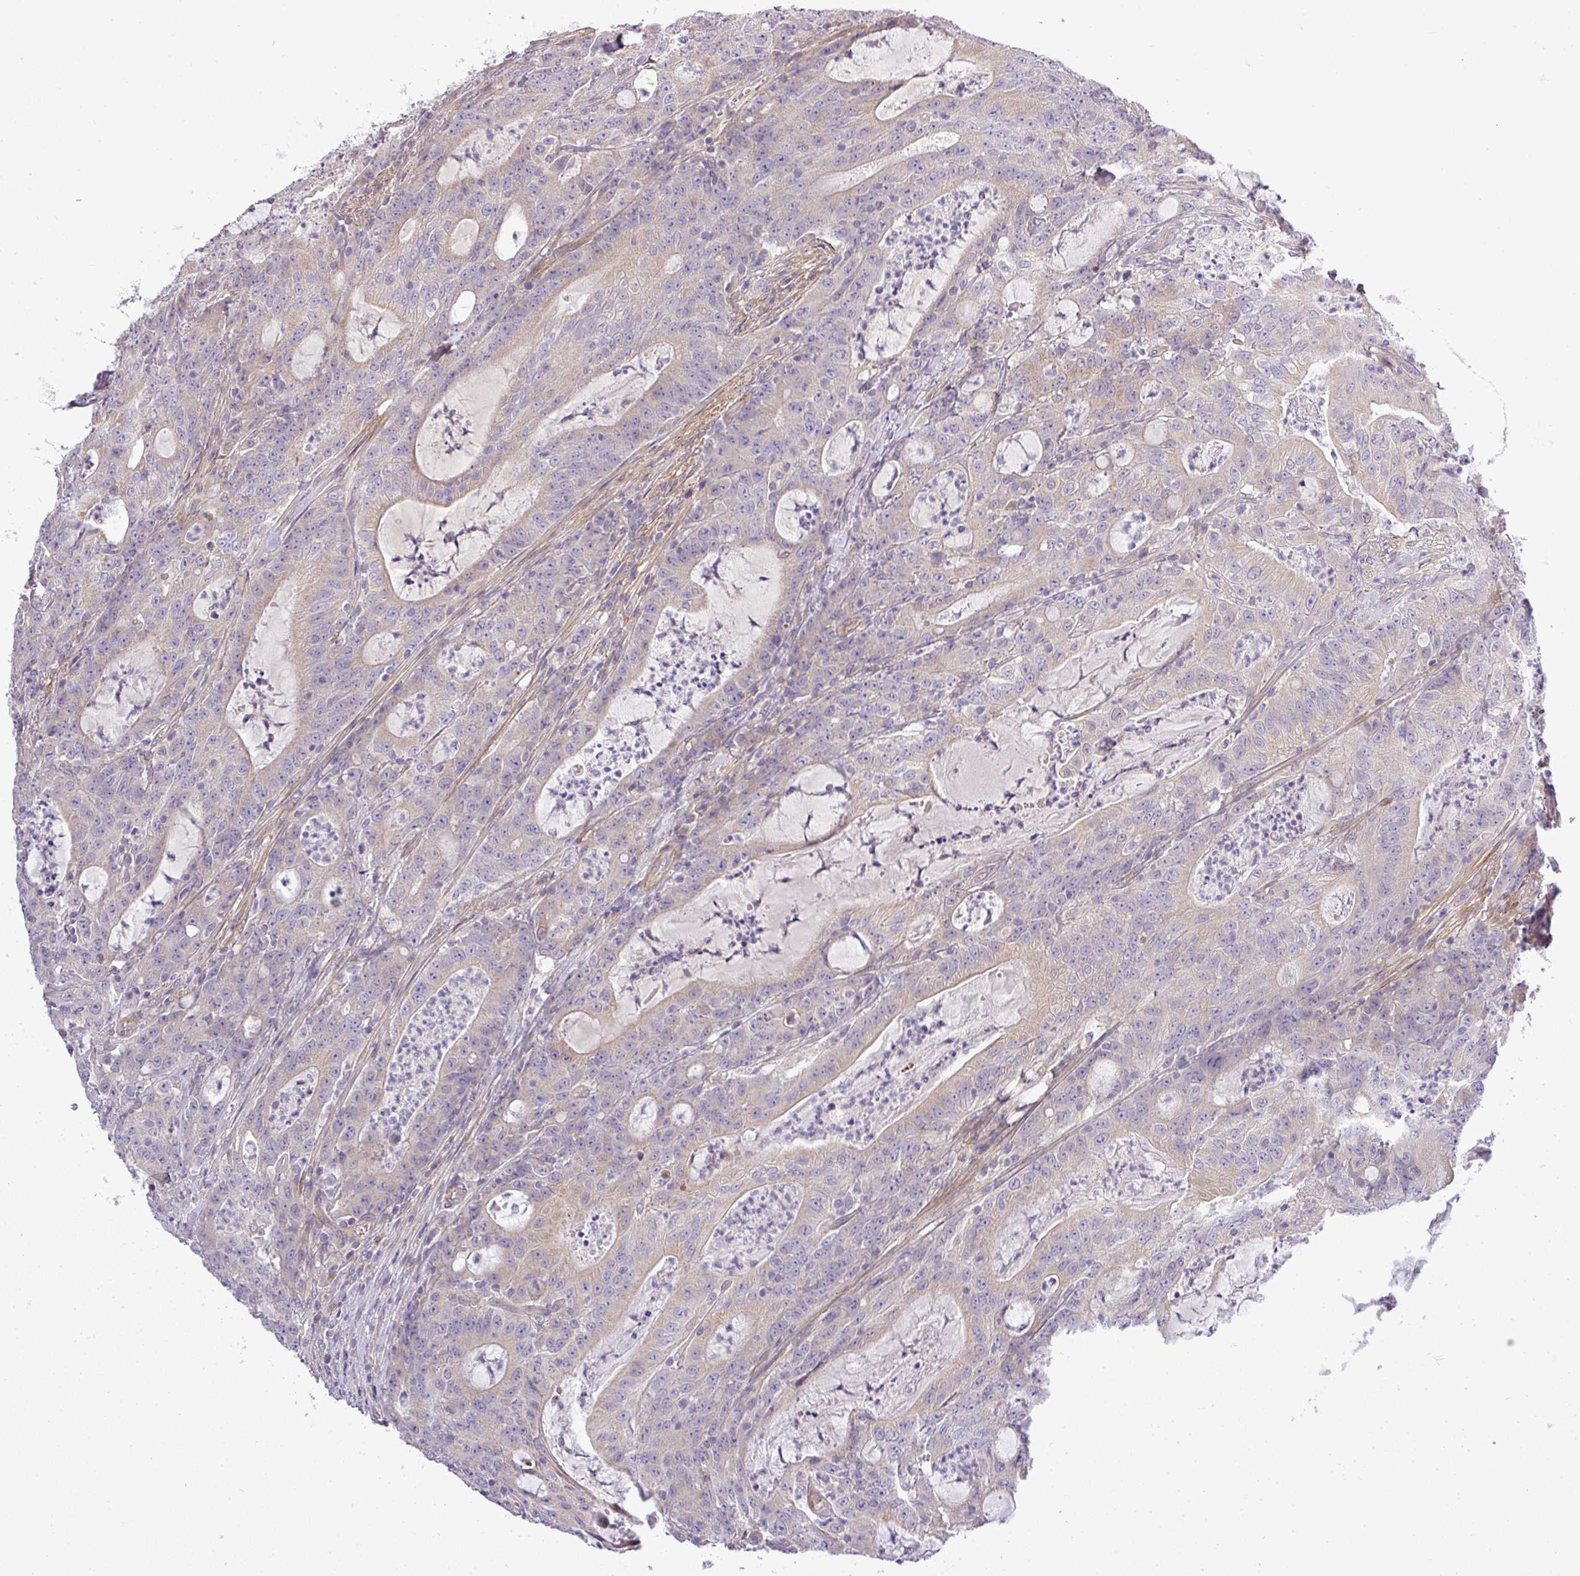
{"staining": {"intensity": "negative", "quantity": "none", "location": "none"}, "tissue": "colorectal cancer", "cell_type": "Tumor cells", "image_type": "cancer", "snomed": [{"axis": "morphology", "description": "Adenocarcinoma, NOS"}, {"axis": "topography", "description": "Colon"}], "caption": "IHC of colorectal adenocarcinoma exhibits no staining in tumor cells.", "gene": "ZDHHC1", "patient": {"sex": "male", "age": 83}}